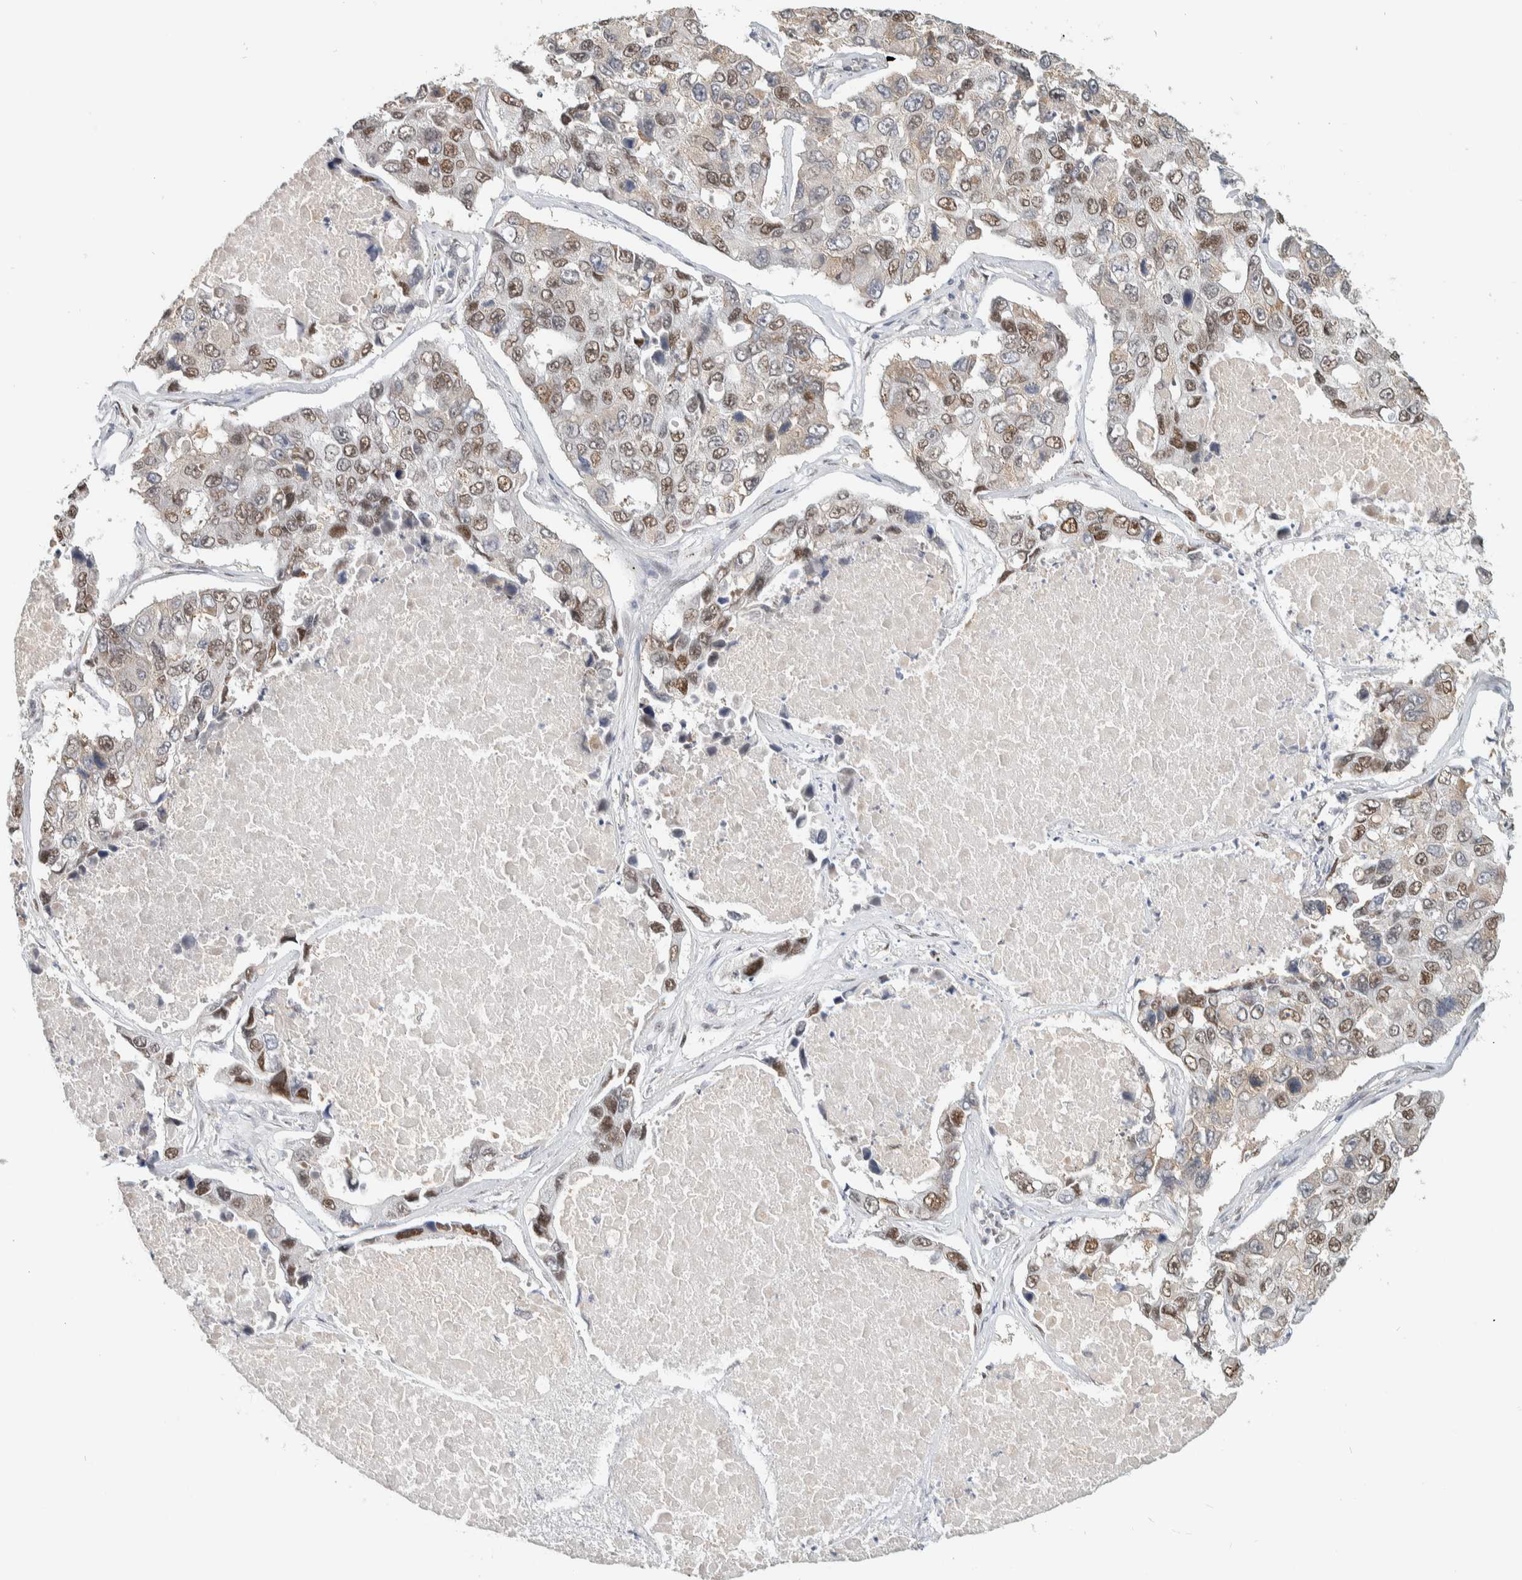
{"staining": {"intensity": "moderate", "quantity": "25%-75%", "location": "nuclear"}, "tissue": "lung cancer", "cell_type": "Tumor cells", "image_type": "cancer", "snomed": [{"axis": "morphology", "description": "Adenocarcinoma, NOS"}, {"axis": "topography", "description": "Lung"}], "caption": "A medium amount of moderate nuclear staining is seen in approximately 25%-75% of tumor cells in lung adenocarcinoma tissue.", "gene": "PUS7", "patient": {"sex": "male", "age": 64}}